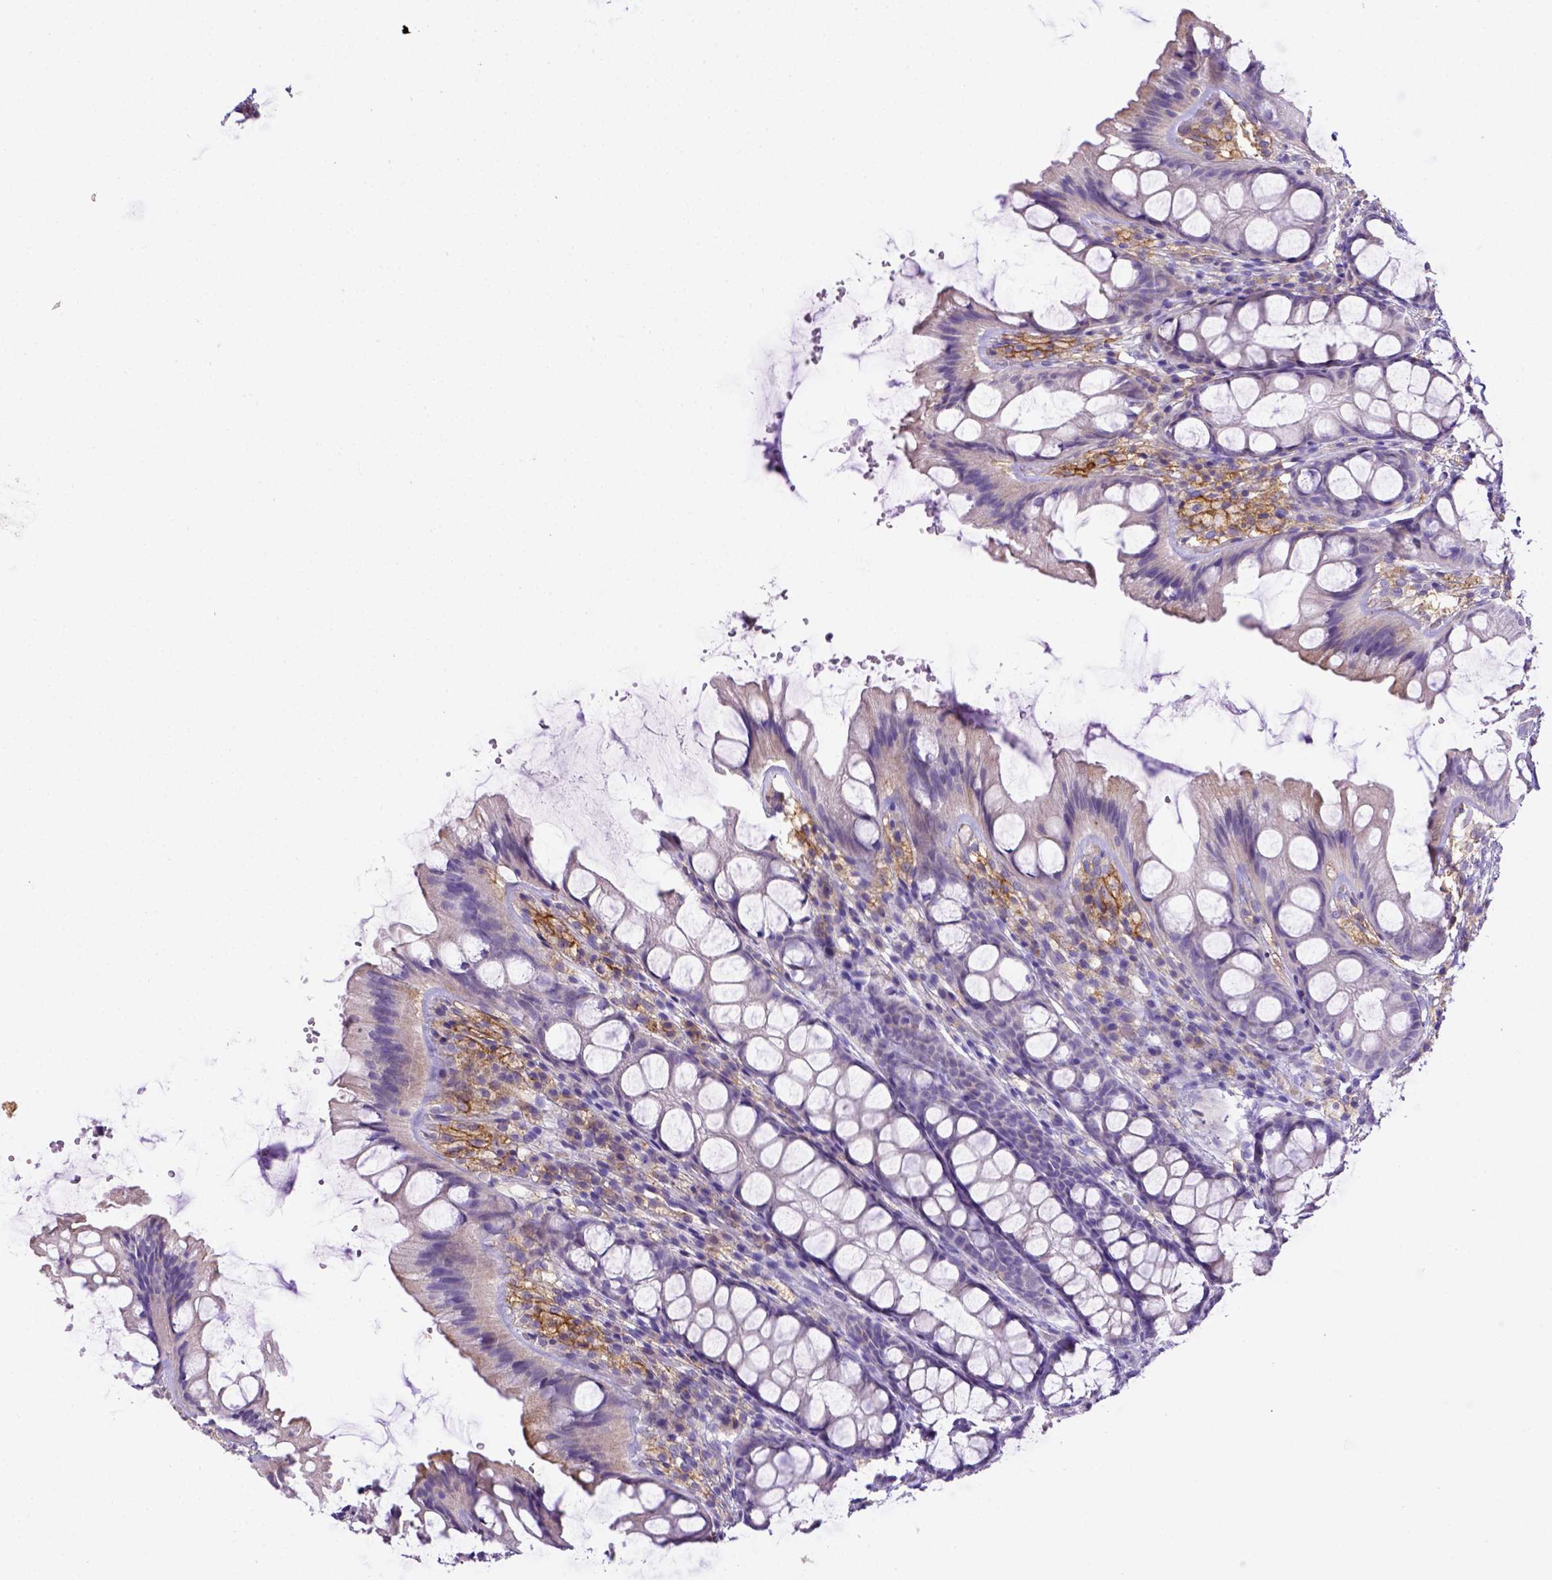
{"staining": {"intensity": "negative", "quantity": "none", "location": "none"}, "tissue": "colon", "cell_type": "Endothelial cells", "image_type": "normal", "snomed": [{"axis": "morphology", "description": "Normal tissue, NOS"}, {"axis": "topography", "description": "Colon"}], "caption": "IHC histopathology image of benign colon: human colon stained with DAB reveals no significant protein expression in endothelial cells. The staining is performed using DAB (3,3'-diaminobenzidine) brown chromogen with nuclei counter-stained in using hematoxylin.", "gene": "CD40", "patient": {"sex": "male", "age": 47}}